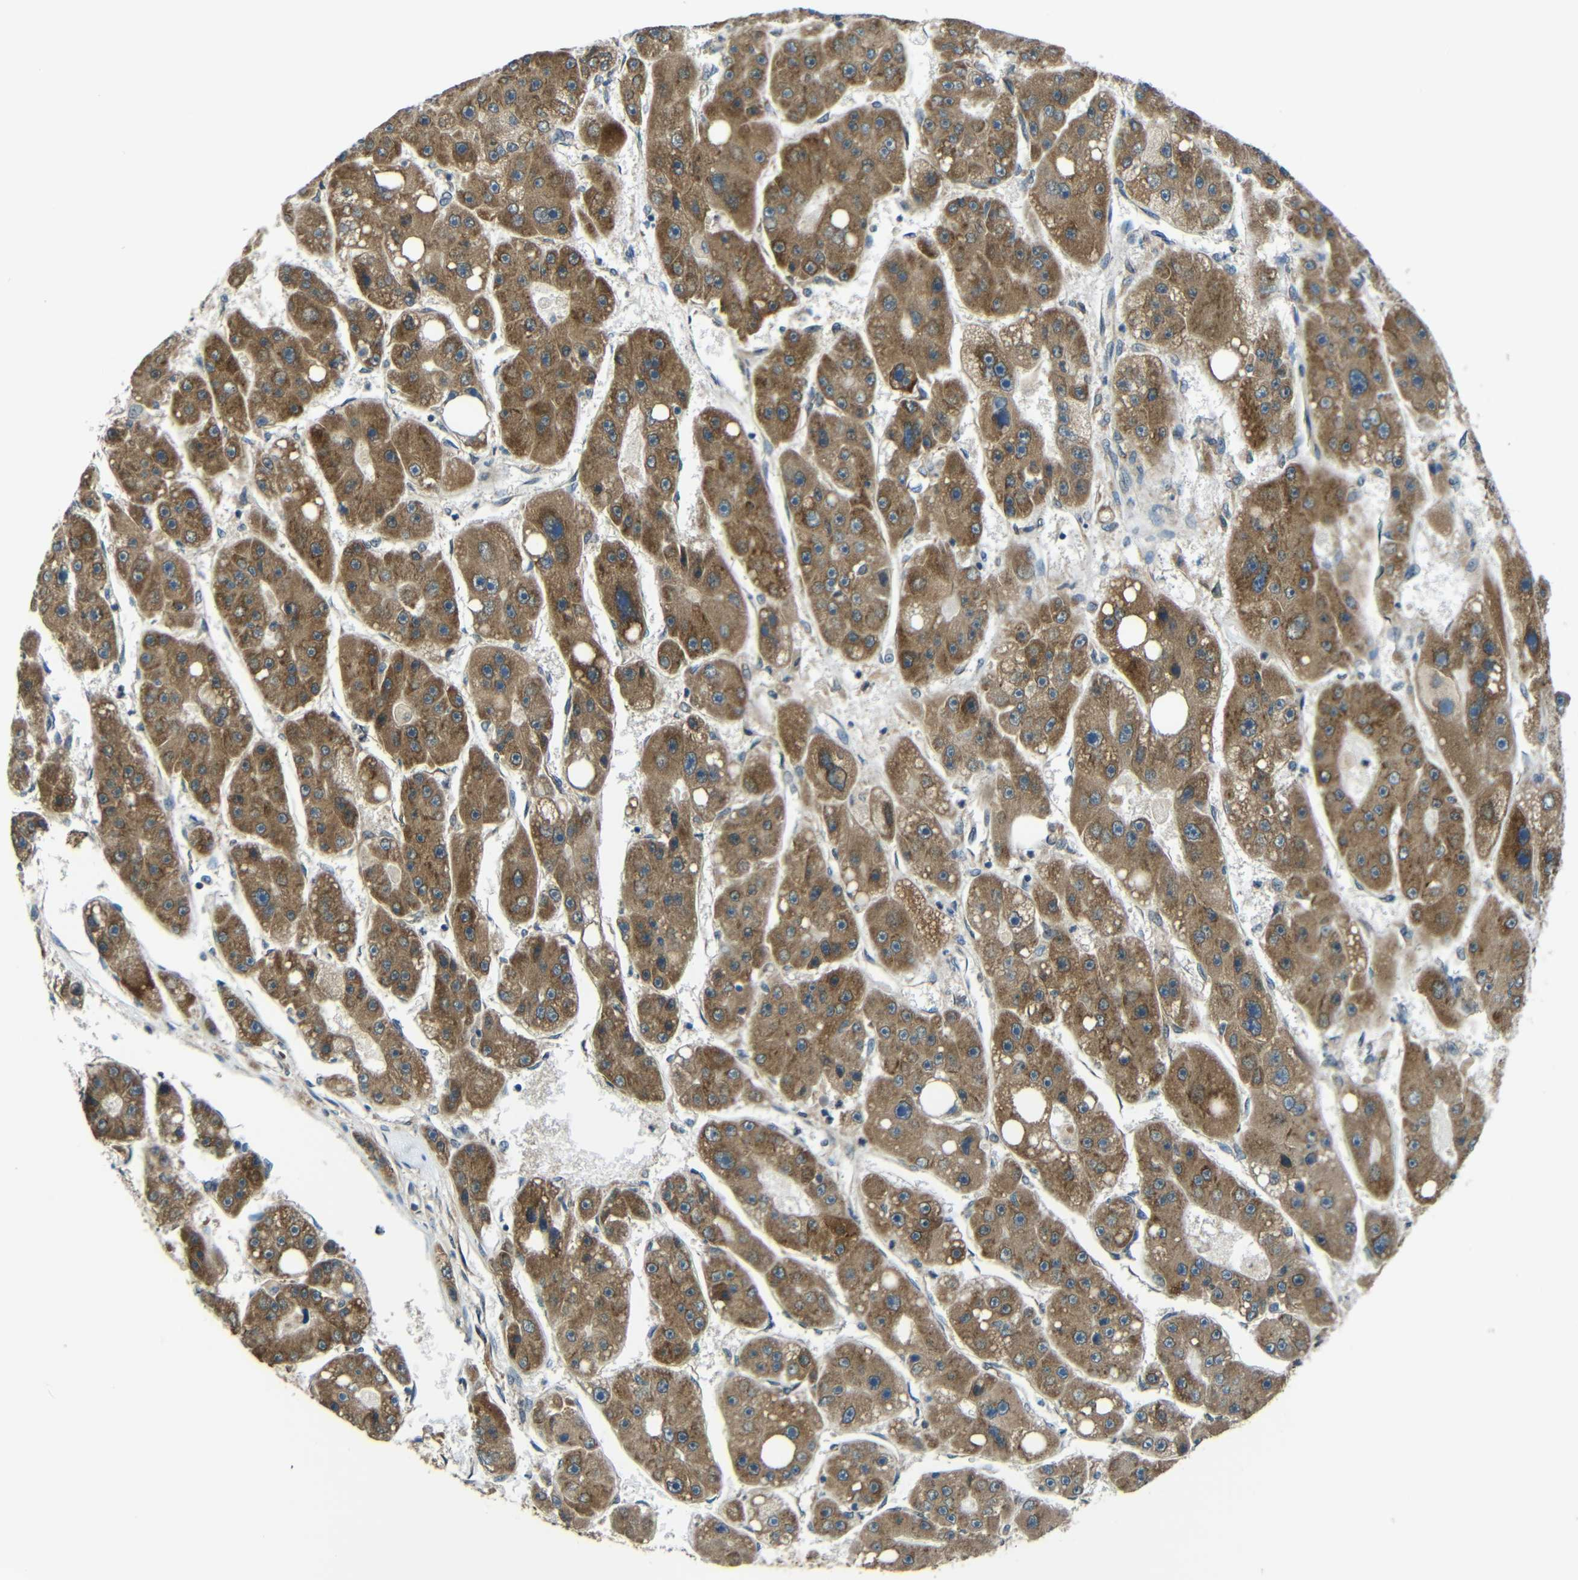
{"staining": {"intensity": "moderate", "quantity": ">75%", "location": "cytoplasmic/membranous"}, "tissue": "liver cancer", "cell_type": "Tumor cells", "image_type": "cancer", "snomed": [{"axis": "morphology", "description": "Carcinoma, Hepatocellular, NOS"}, {"axis": "topography", "description": "Liver"}], "caption": "DAB immunohistochemical staining of liver cancer (hepatocellular carcinoma) reveals moderate cytoplasmic/membranous protein expression in about >75% of tumor cells. Ihc stains the protein of interest in brown and the nuclei are stained blue.", "gene": "VAPB", "patient": {"sex": "female", "age": 61}}